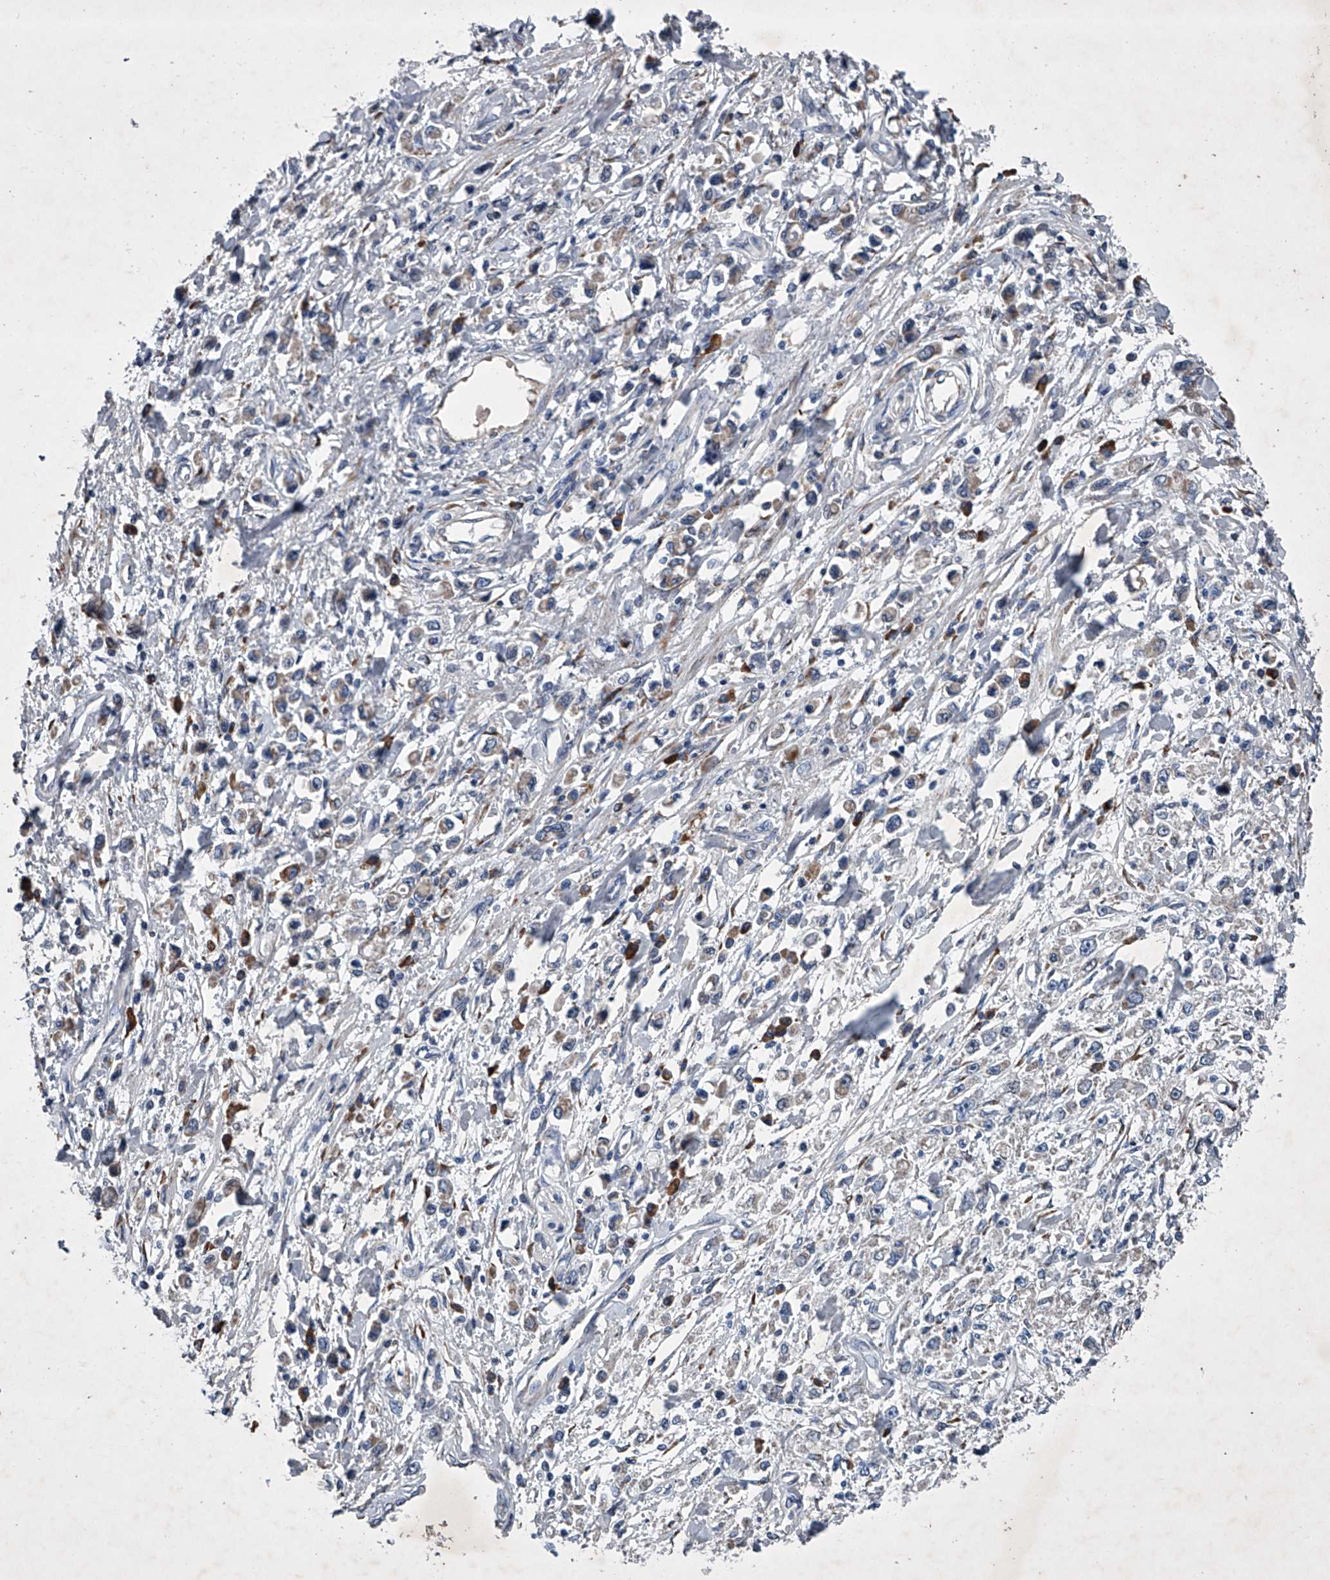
{"staining": {"intensity": "negative", "quantity": "none", "location": "none"}, "tissue": "stomach cancer", "cell_type": "Tumor cells", "image_type": "cancer", "snomed": [{"axis": "morphology", "description": "Adenocarcinoma, NOS"}, {"axis": "topography", "description": "Stomach"}], "caption": "This is an immunohistochemistry (IHC) micrograph of human stomach adenocarcinoma. There is no expression in tumor cells.", "gene": "ABCG1", "patient": {"sex": "female", "age": 59}}